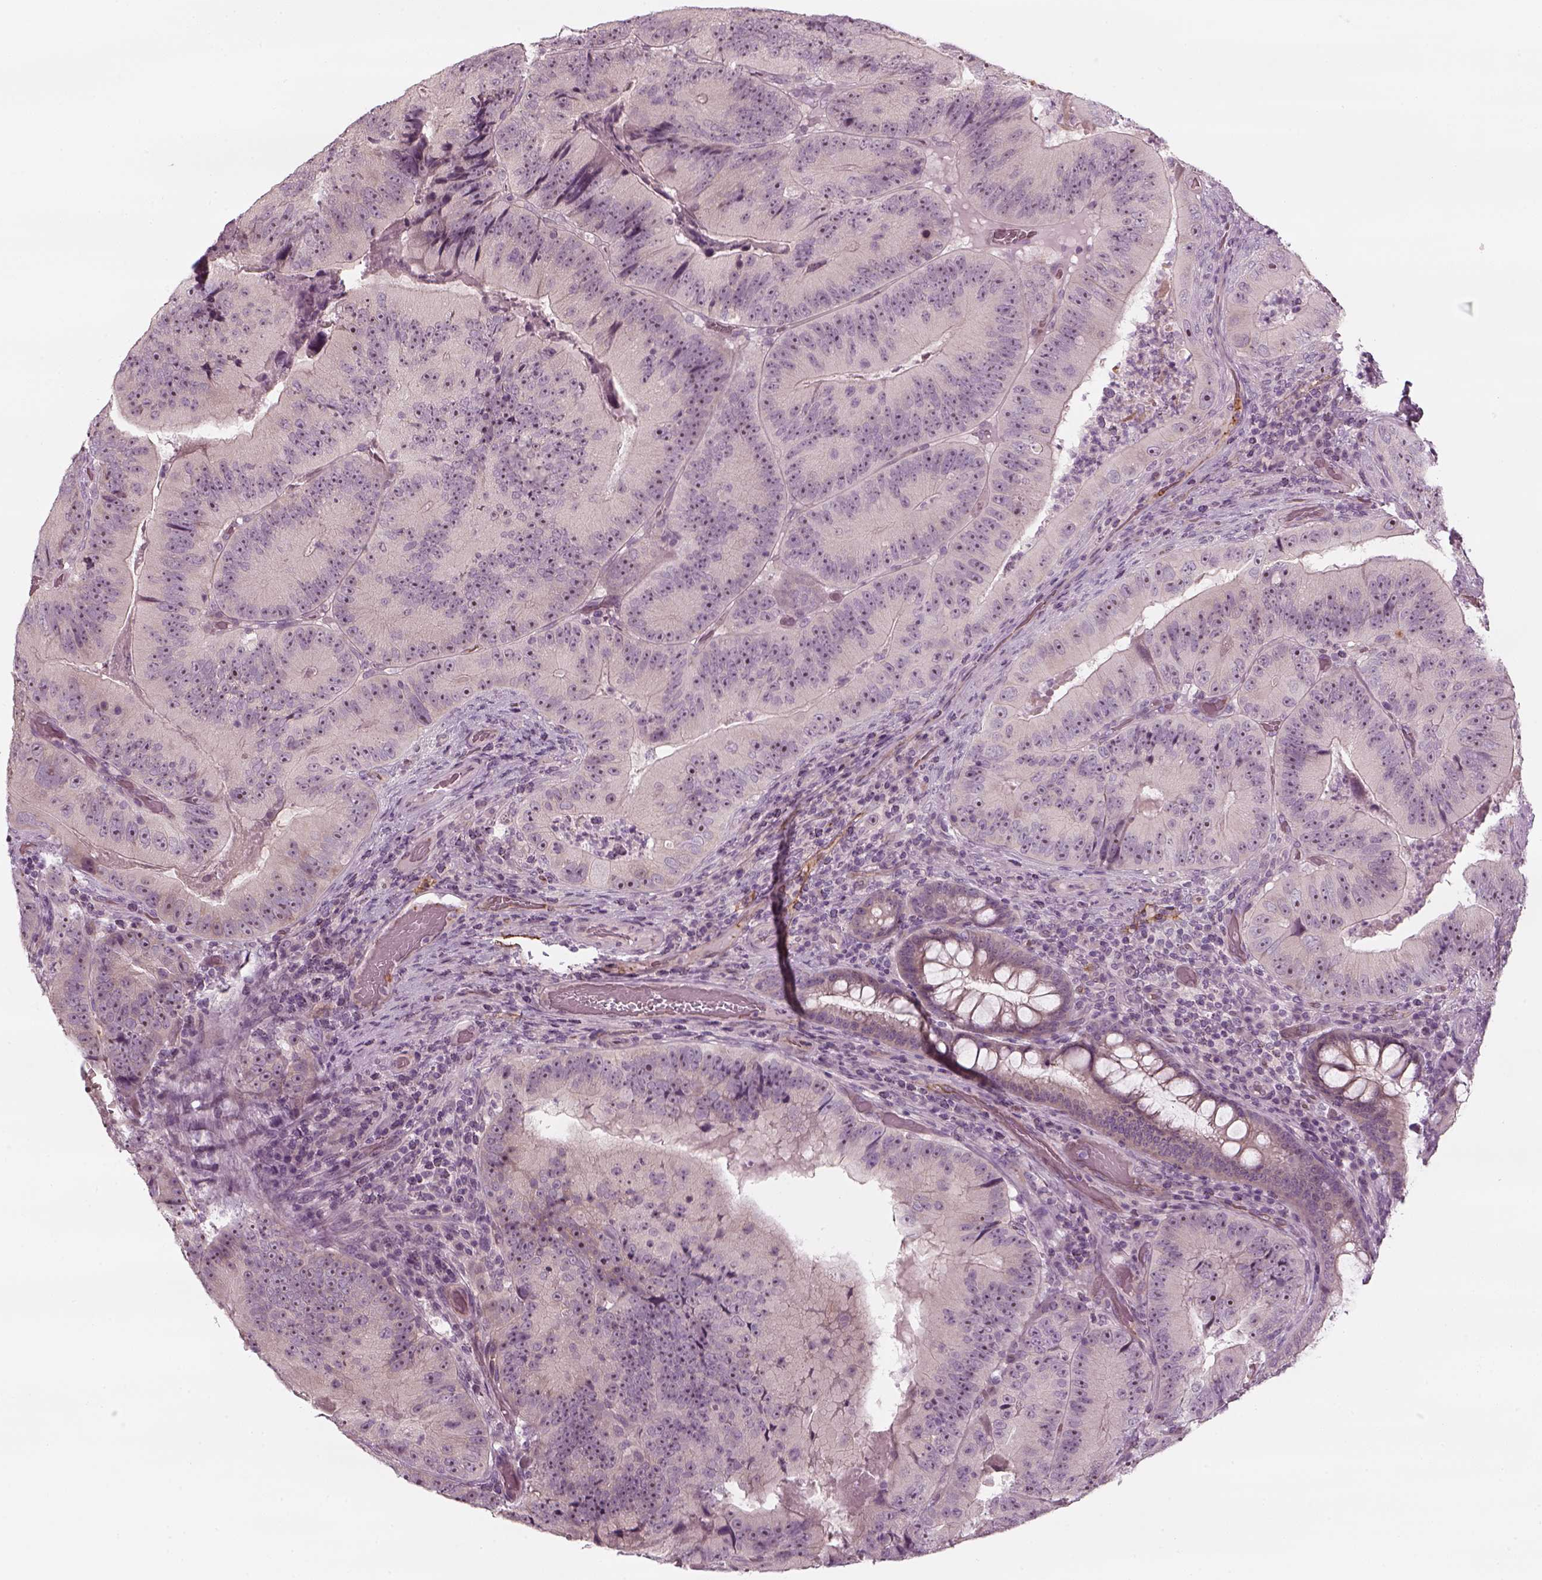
{"staining": {"intensity": "negative", "quantity": "none", "location": "none"}, "tissue": "colorectal cancer", "cell_type": "Tumor cells", "image_type": "cancer", "snomed": [{"axis": "morphology", "description": "Adenocarcinoma, NOS"}, {"axis": "topography", "description": "Colon"}], "caption": "This is an IHC histopathology image of human colorectal adenocarcinoma. There is no positivity in tumor cells.", "gene": "PNMT", "patient": {"sex": "female", "age": 86}}